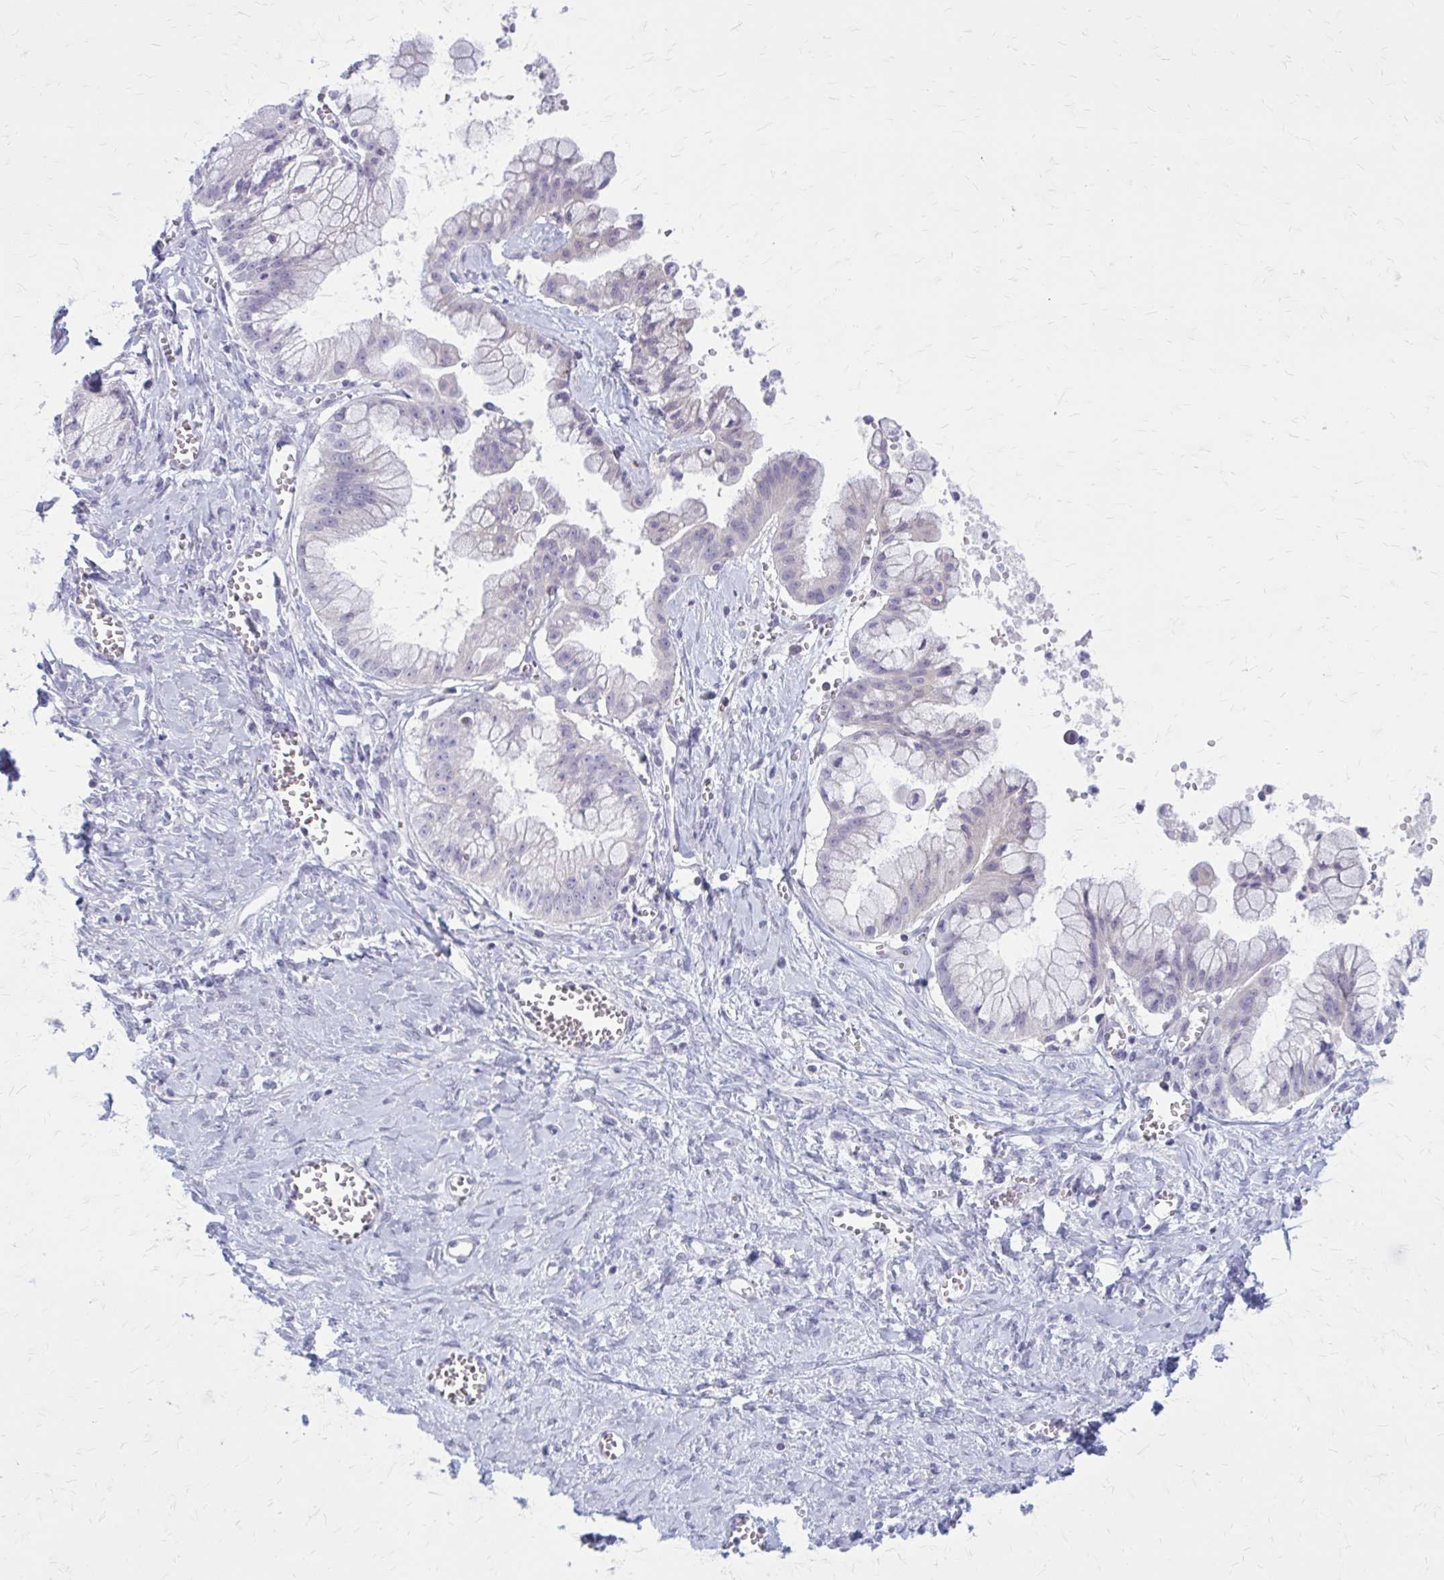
{"staining": {"intensity": "negative", "quantity": "none", "location": "none"}, "tissue": "ovarian cancer", "cell_type": "Tumor cells", "image_type": "cancer", "snomed": [{"axis": "morphology", "description": "Cystadenocarcinoma, mucinous, NOS"}, {"axis": "topography", "description": "Ovary"}], "caption": "Photomicrograph shows no significant protein staining in tumor cells of ovarian cancer.", "gene": "PITPNM1", "patient": {"sex": "female", "age": 70}}